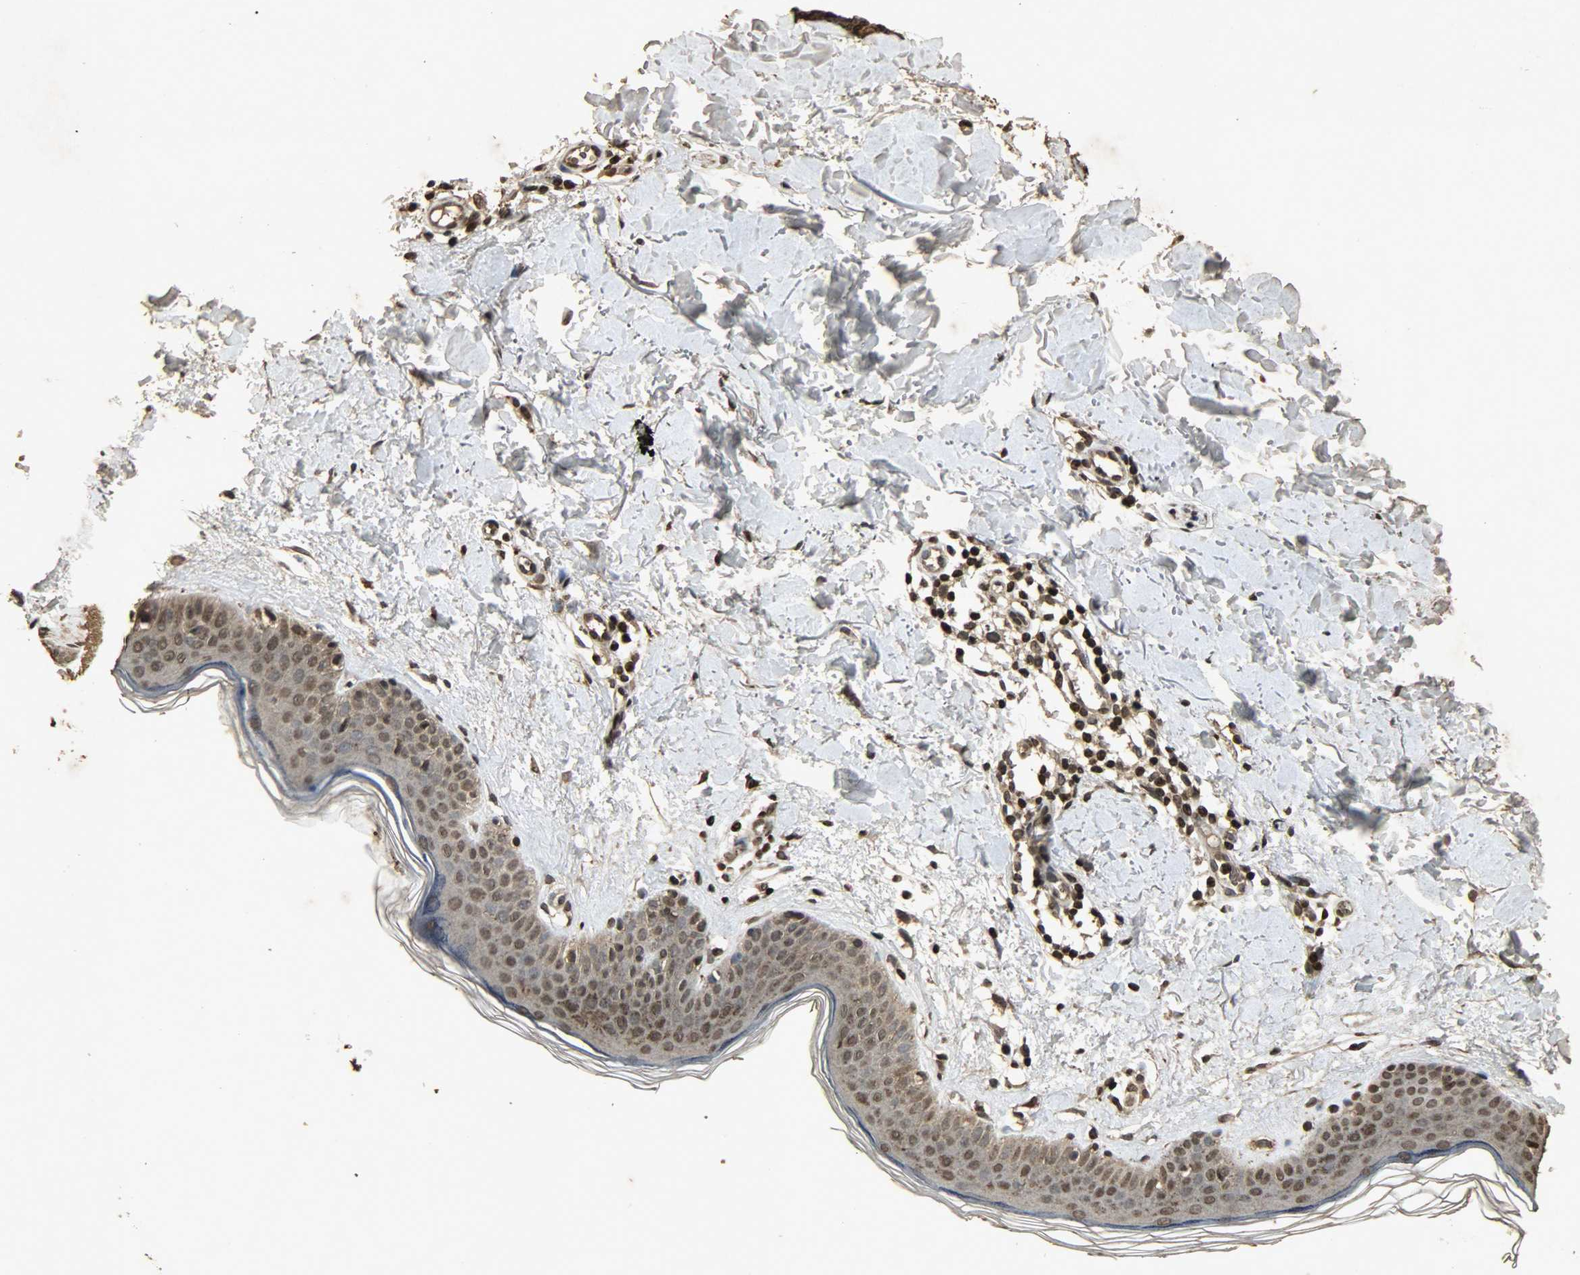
{"staining": {"intensity": "moderate", "quantity": ">75%", "location": "cytoplasmic/membranous,nuclear"}, "tissue": "skin", "cell_type": "Fibroblasts", "image_type": "normal", "snomed": [{"axis": "morphology", "description": "Normal tissue, NOS"}, {"axis": "topography", "description": "Skin"}], "caption": "Immunohistochemistry (IHC) photomicrograph of benign skin stained for a protein (brown), which demonstrates medium levels of moderate cytoplasmic/membranous,nuclear staining in approximately >75% of fibroblasts.", "gene": "PPP3R1", "patient": {"sex": "female", "age": 56}}